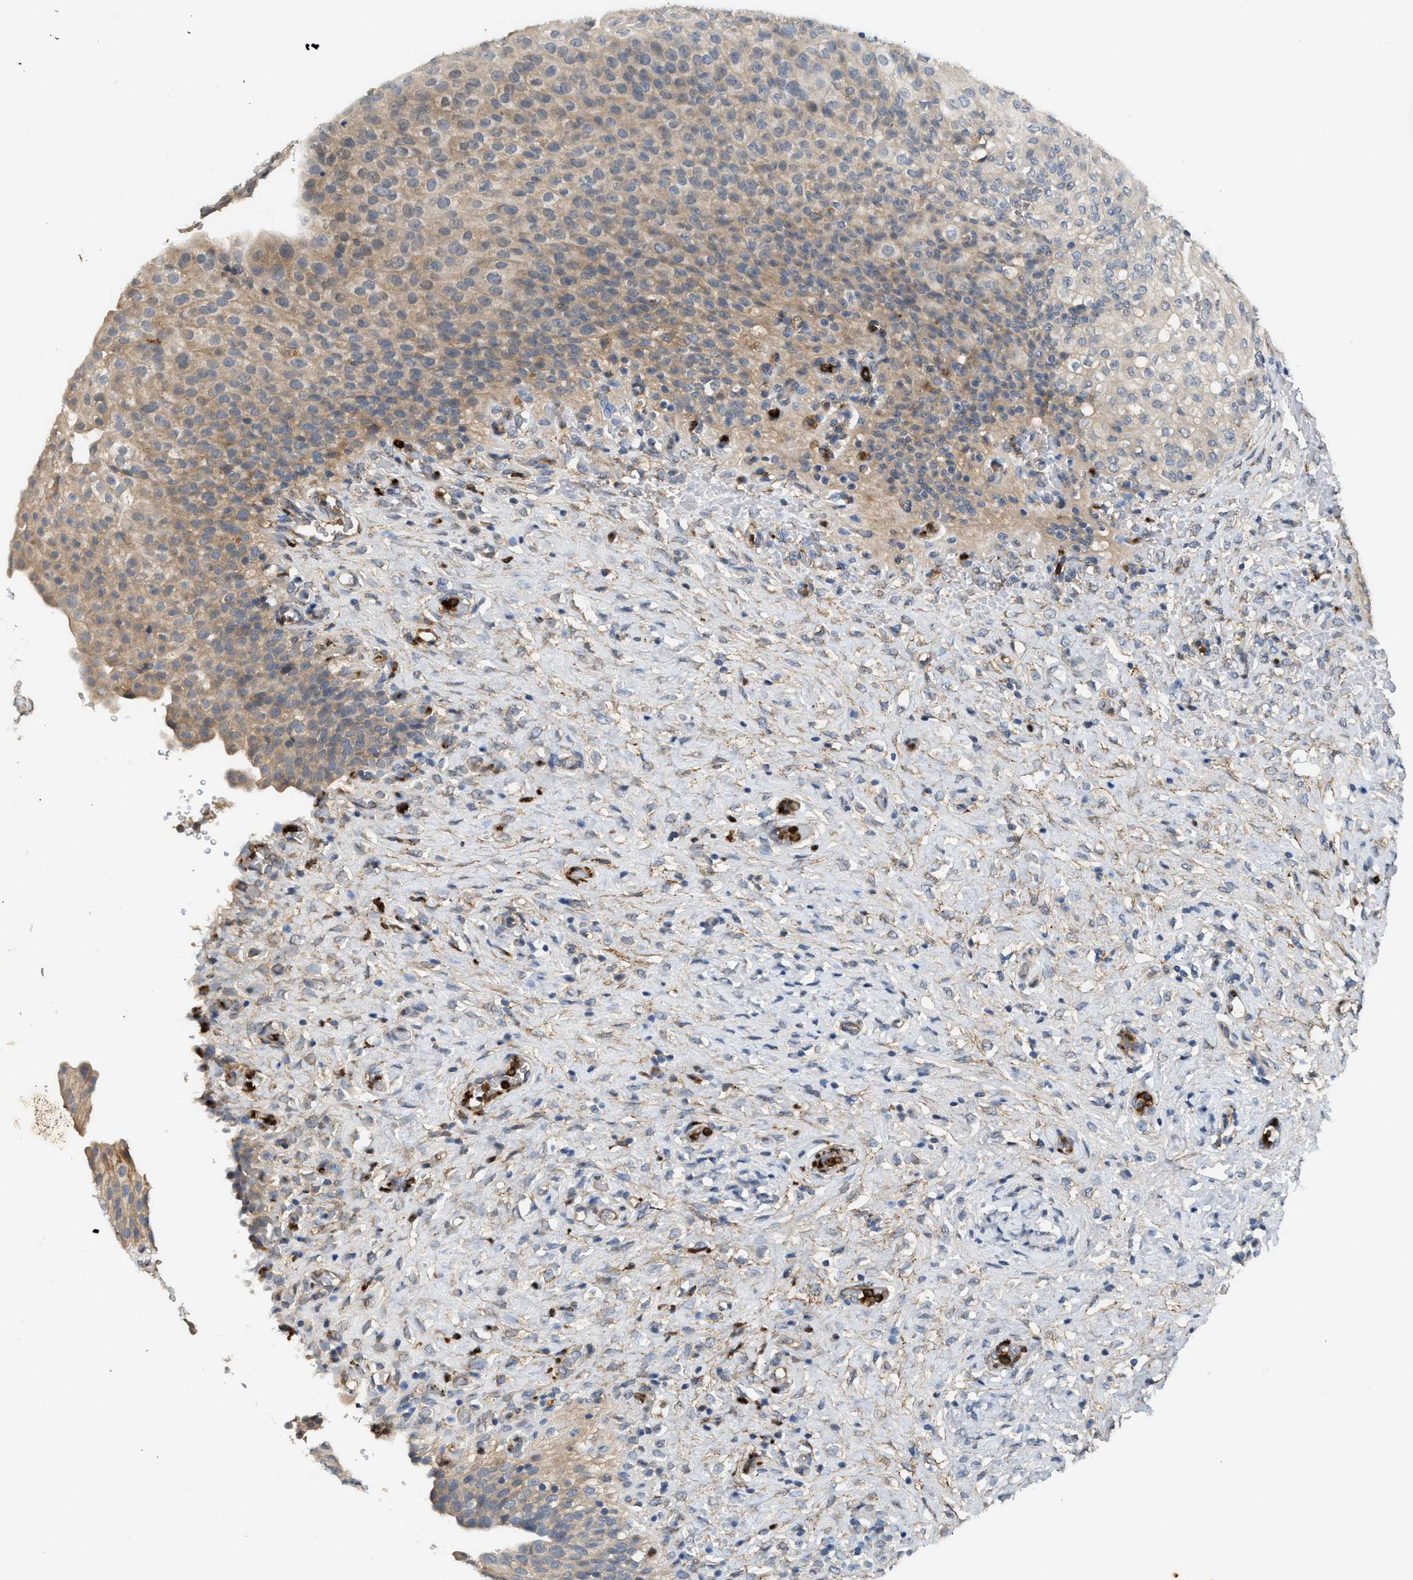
{"staining": {"intensity": "moderate", "quantity": ">75%", "location": "cytoplasmic/membranous"}, "tissue": "urinary bladder", "cell_type": "Urothelial cells", "image_type": "normal", "snomed": [{"axis": "morphology", "description": "Urothelial carcinoma, High grade"}, {"axis": "topography", "description": "Urinary bladder"}], "caption": "Immunohistochemical staining of benign urinary bladder demonstrates medium levels of moderate cytoplasmic/membranous positivity in approximately >75% of urothelial cells. (Stains: DAB in brown, nuclei in blue, Microscopy: brightfield microscopy at high magnification).", "gene": "RHBDF2", "patient": {"sex": "male", "age": 46}}